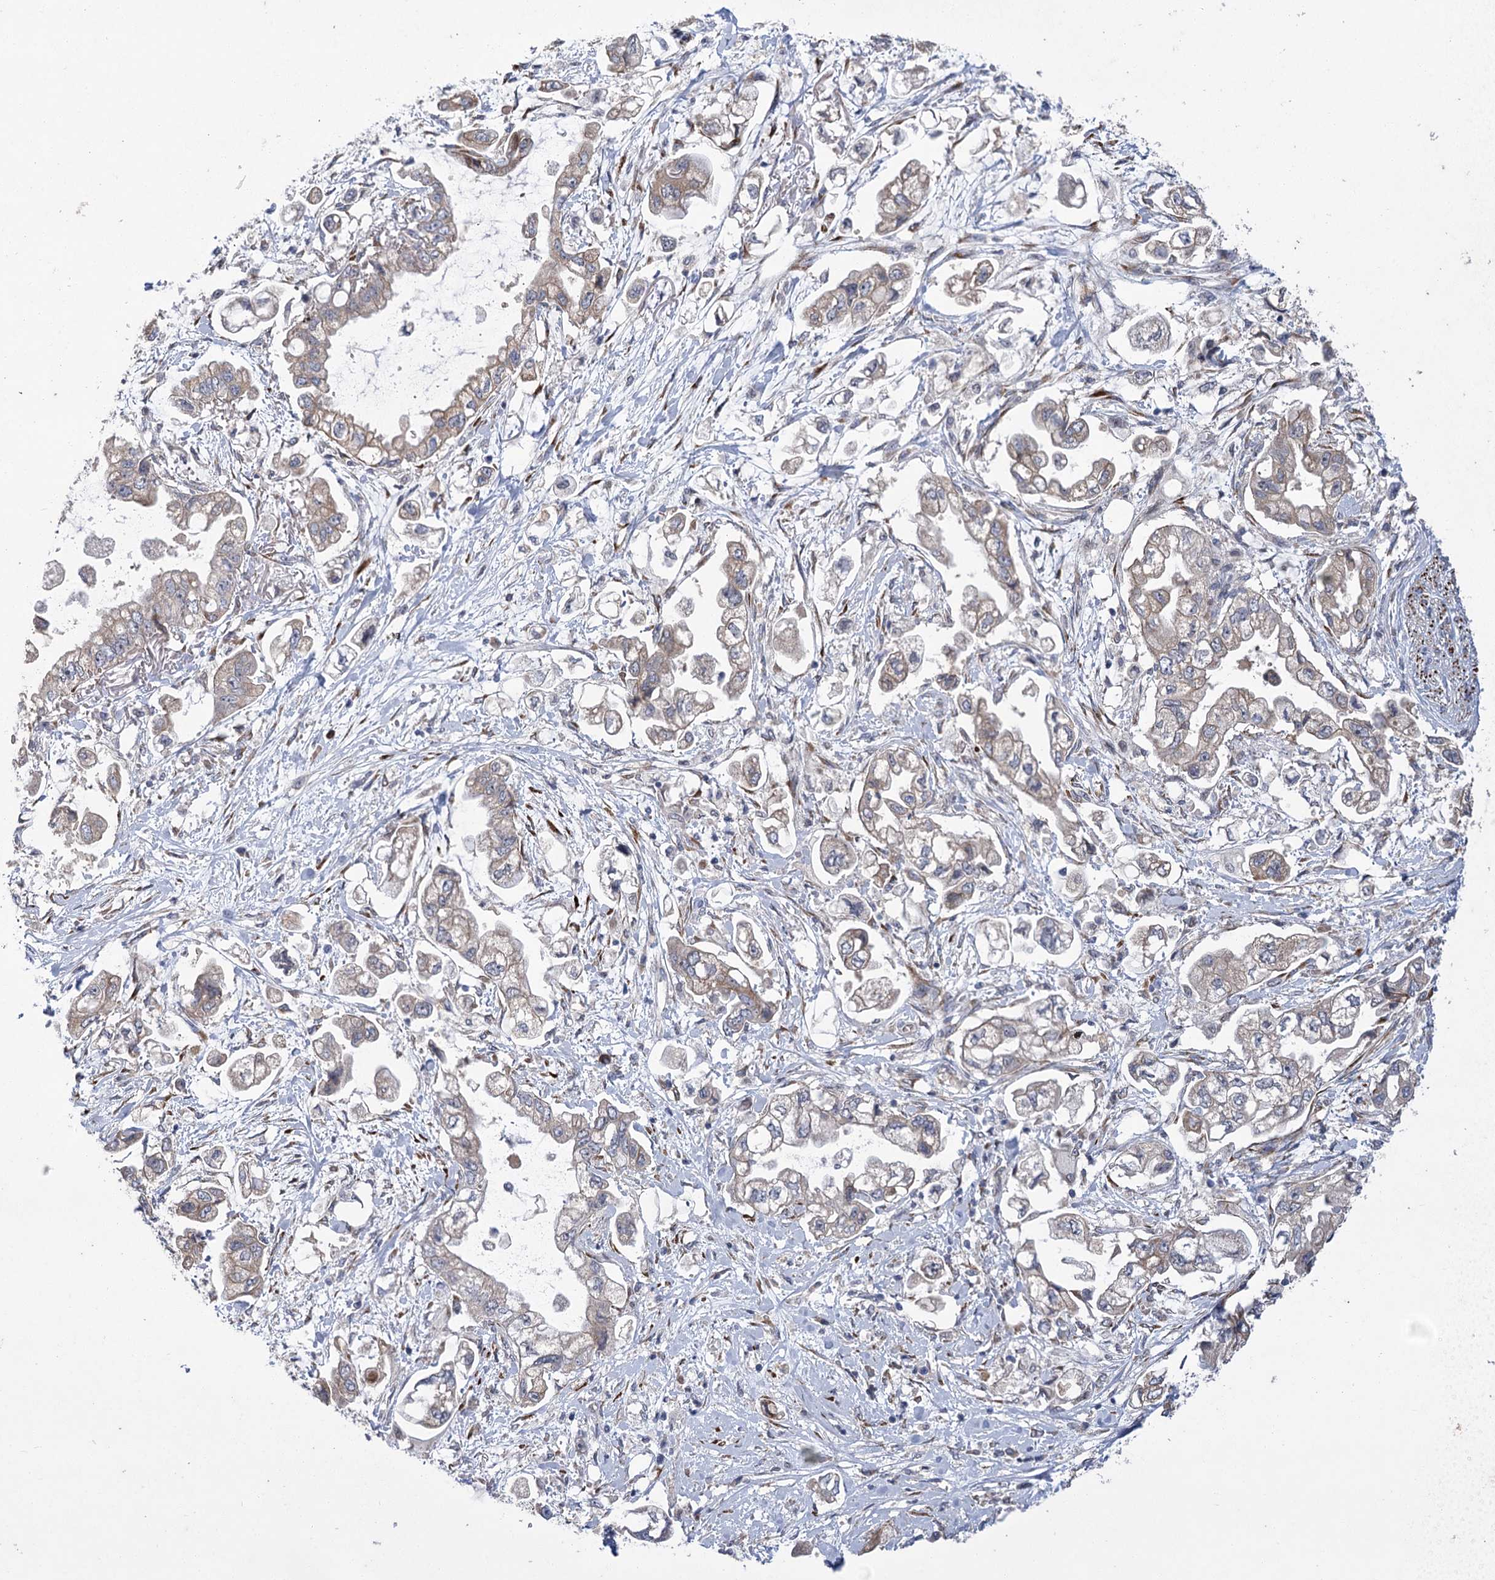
{"staining": {"intensity": "weak", "quantity": ">75%", "location": "cytoplasmic/membranous"}, "tissue": "stomach cancer", "cell_type": "Tumor cells", "image_type": "cancer", "snomed": [{"axis": "morphology", "description": "Adenocarcinoma, NOS"}, {"axis": "topography", "description": "Stomach"}], "caption": "Protein analysis of adenocarcinoma (stomach) tissue reveals weak cytoplasmic/membranous positivity in approximately >75% of tumor cells. (DAB (3,3'-diaminobenzidine) = brown stain, brightfield microscopy at high magnification).", "gene": "GCNT4", "patient": {"sex": "male", "age": 62}}